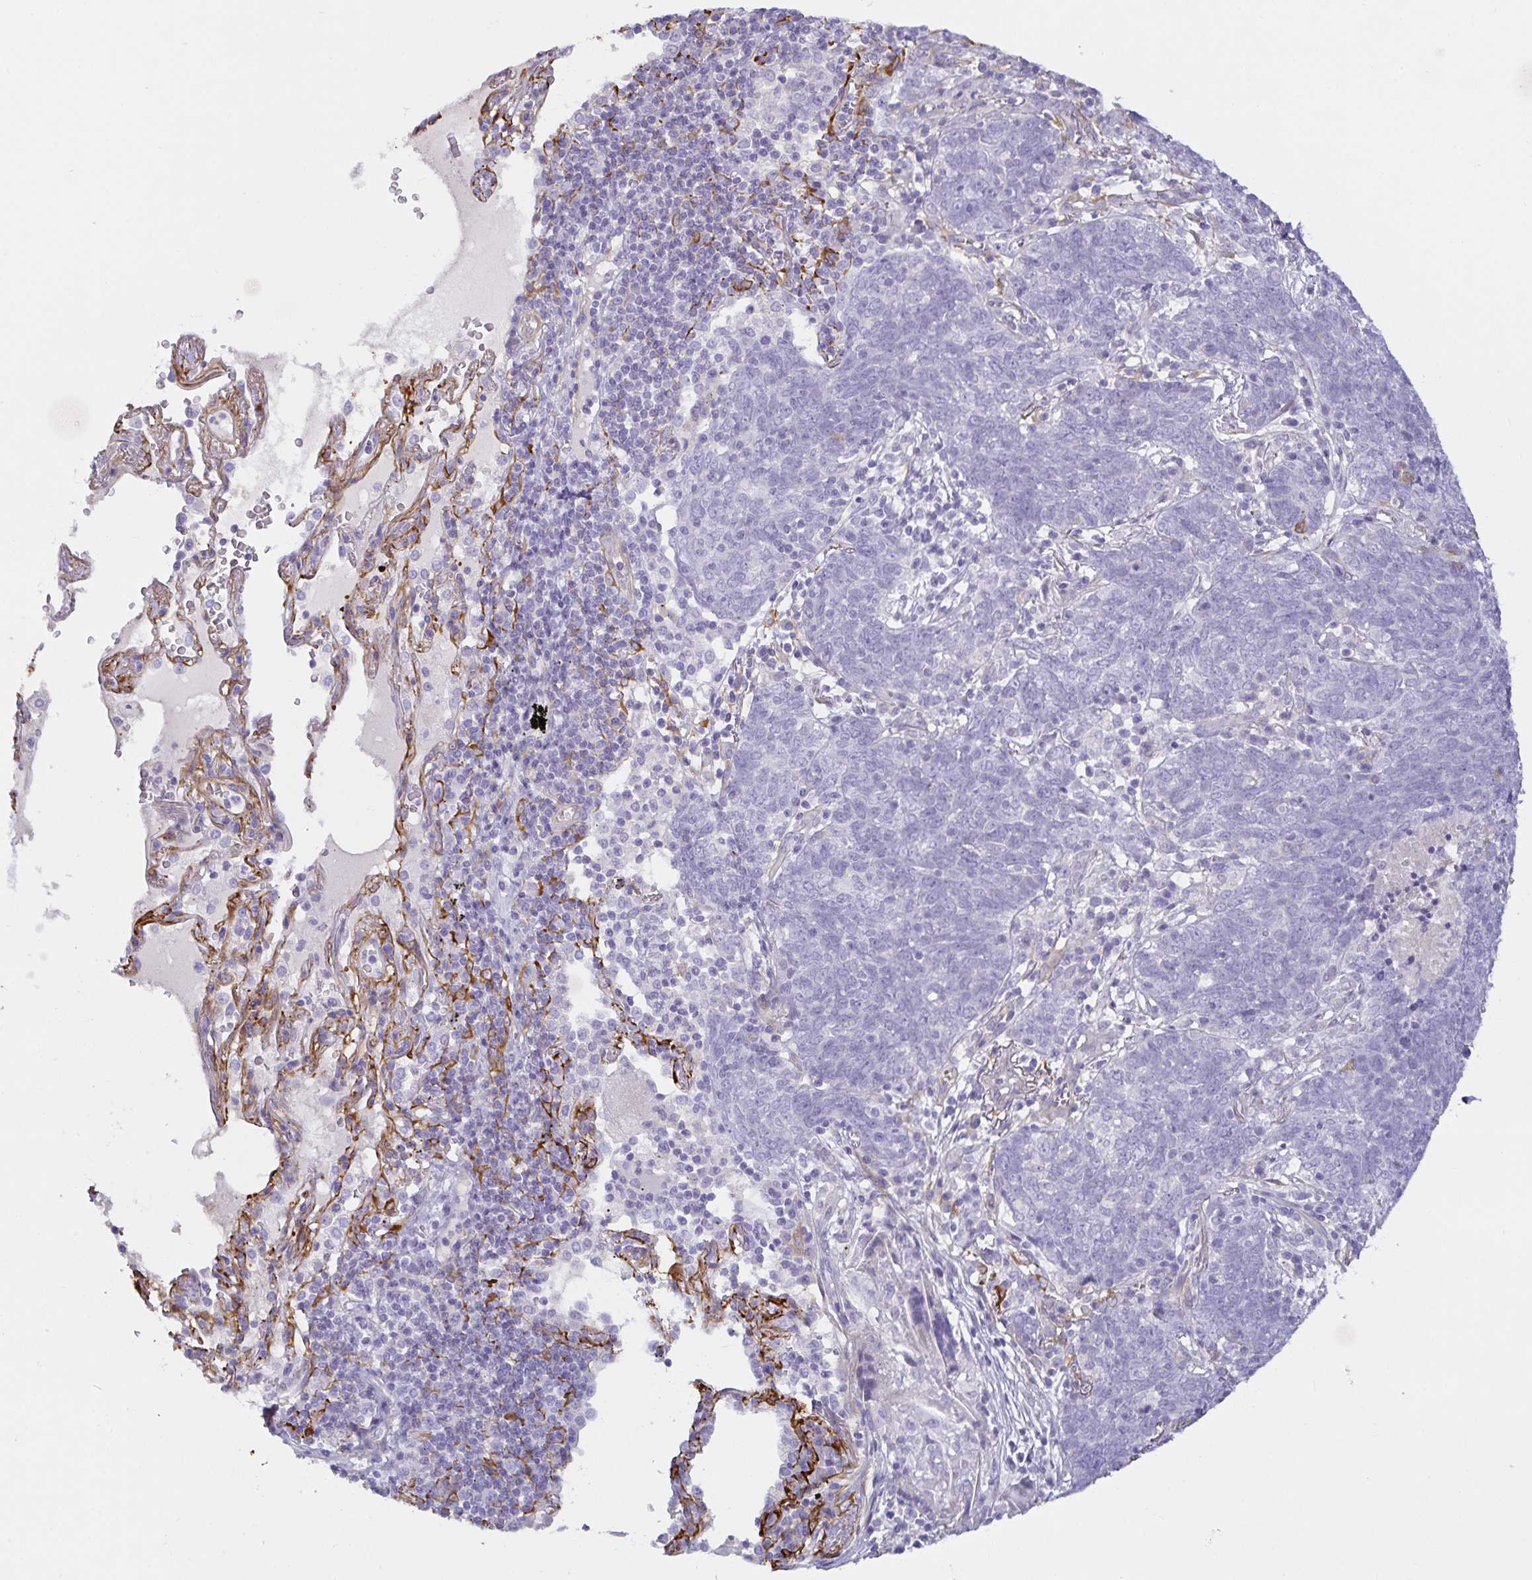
{"staining": {"intensity": "negative", "quantity": "none", "location": "none"}, "tissue": "lung cancer", "cell_type": "Tumor cells", "image_type": "cancer", "snomed": [{"axis": "morphology", "description": "Squamous cell carcinoma, NOS"}, {"axis": "topography", "description": "Lung"}], "caption": "Immunohistochemistry micrograph of human lung cancer stained for a protein (brown), which displays no staining in tumor cells.", "gene": "SPAG4", "patient": {"sex": "female", "age": 72}}